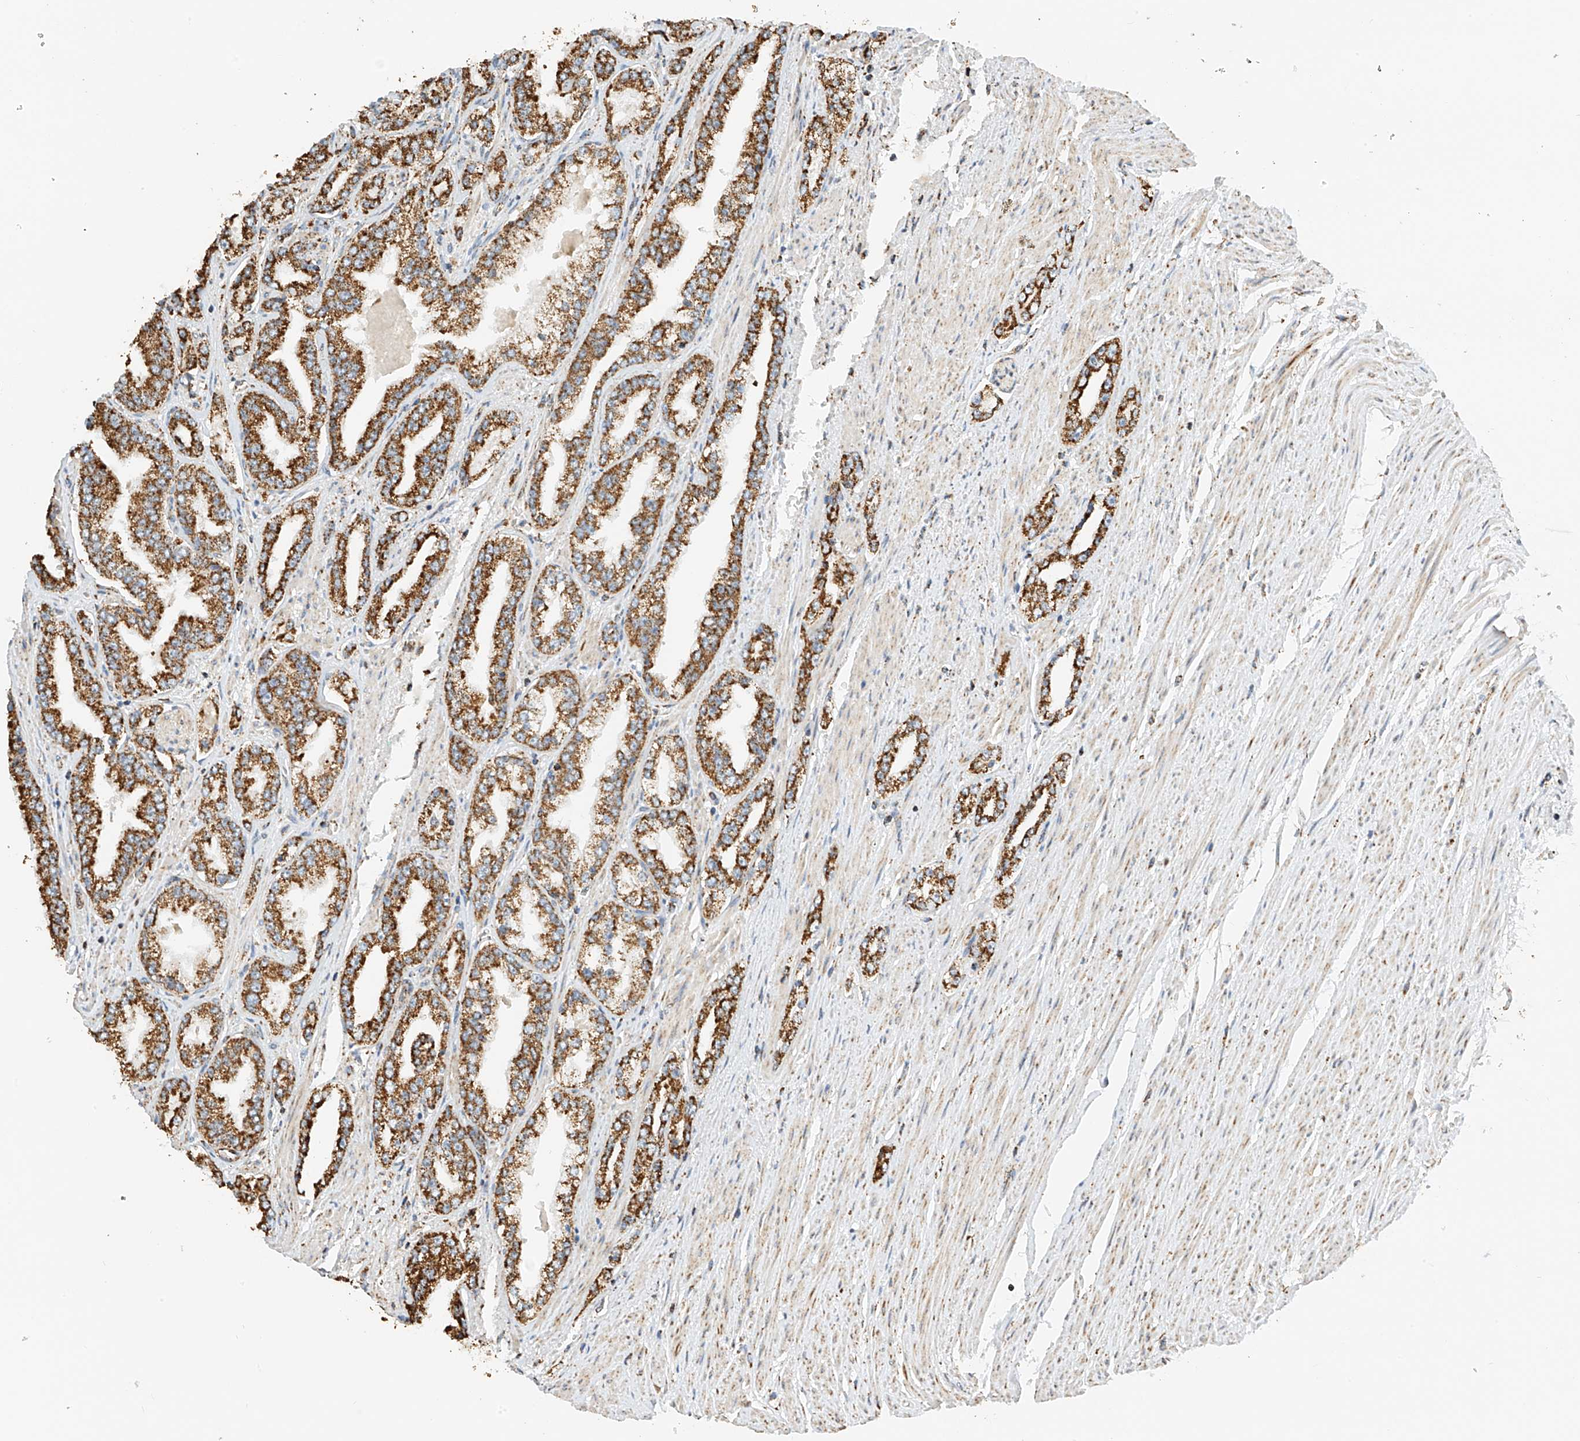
{"staining": {"intensity": "strong", "quantity": ">75%", "location": "cytoplasmic/membranous"}, "tissue": "prostate cancer", "cell_type": "Tumor cells", "image_type": "cancer", "snomed": [{"axis": "morphology", "description": "Adenocarcinoma, High grade"}, {"axis": "topography", "description": "Prostate"}], "caption": "Tumor cells exhibit high levels of strong cytoplasmic/membranous staining in approximately >75% of cells in prostate cancer.", "gene": "YIPF7", "patient": {"sex": "male", "age": 71}}